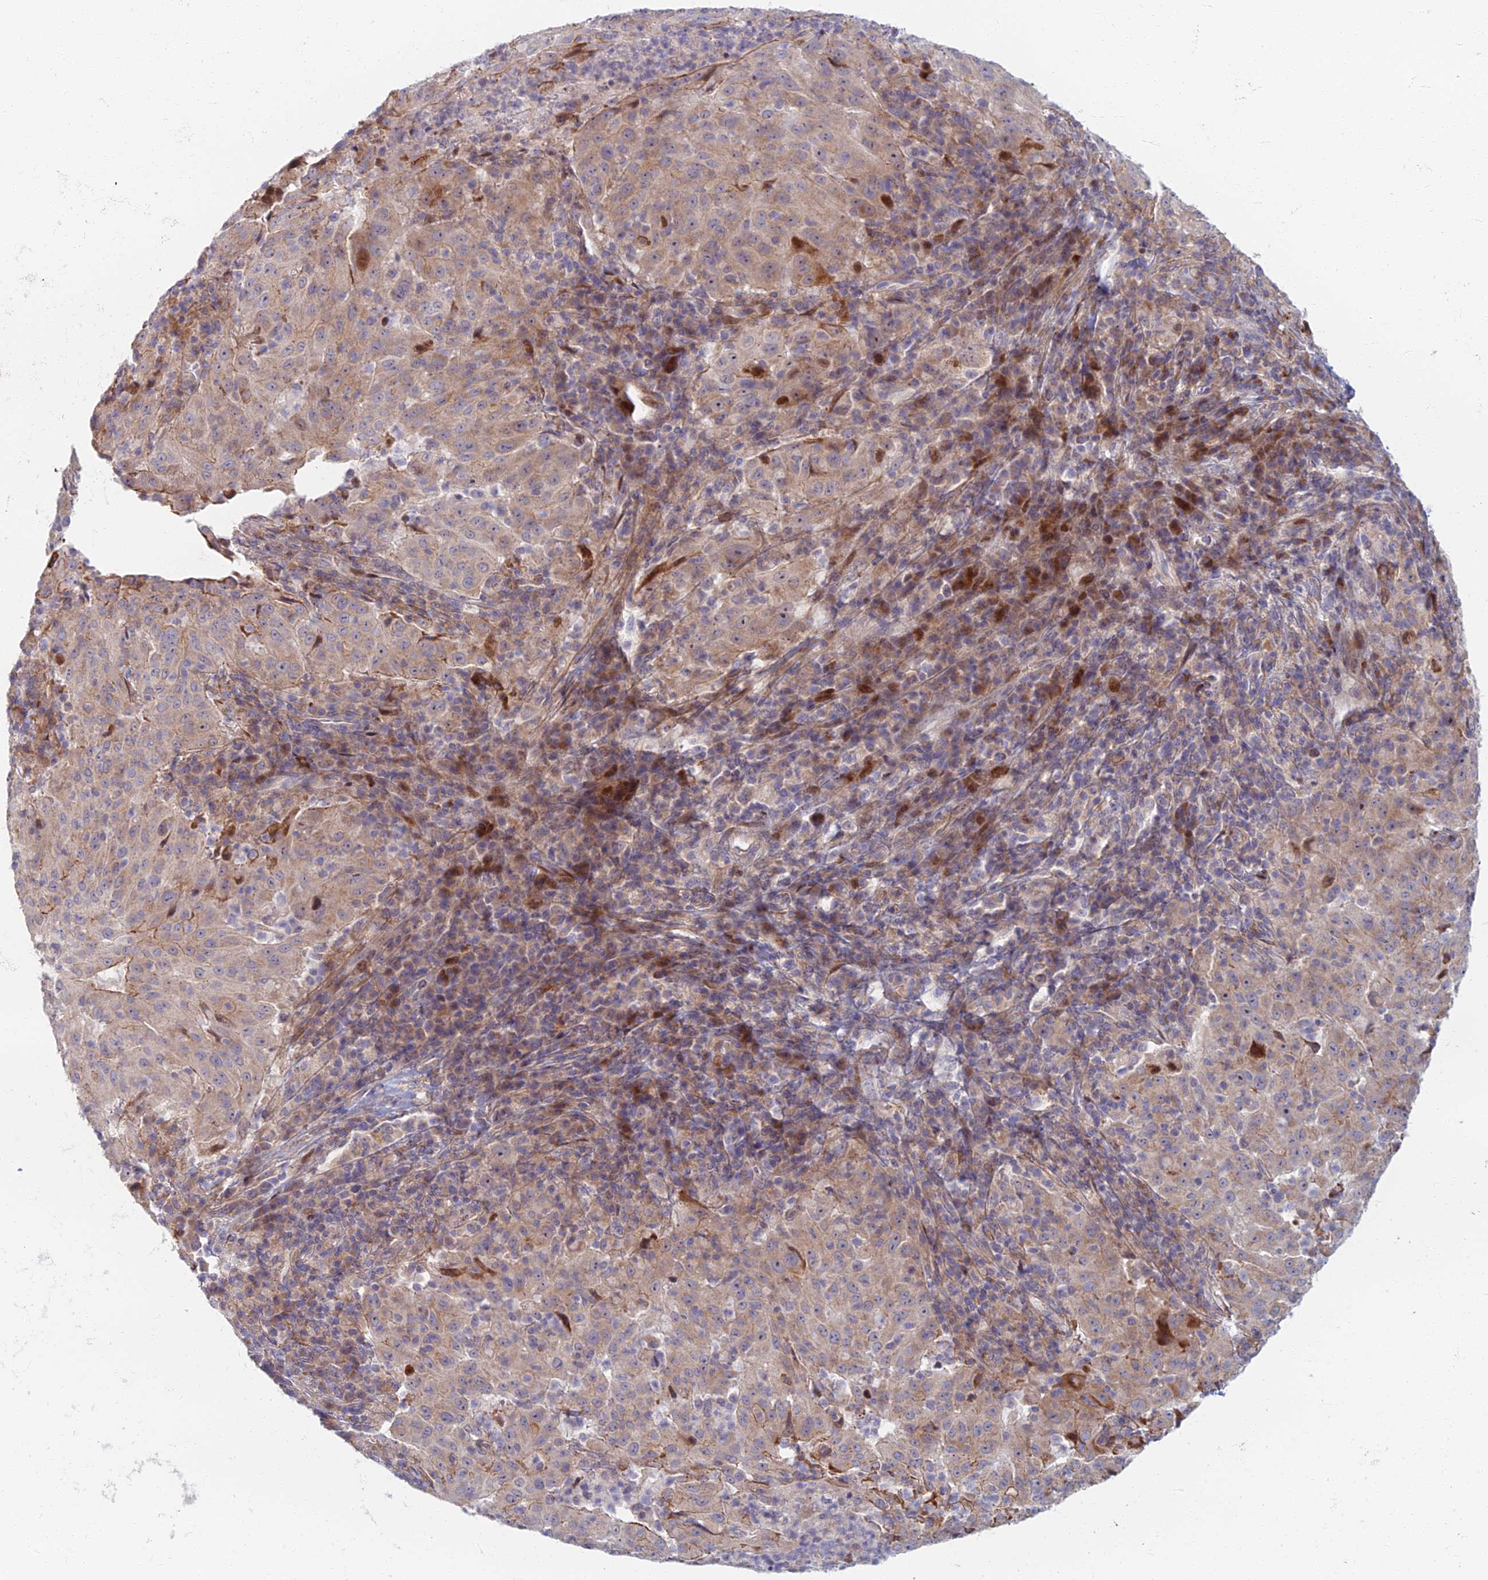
{"staining": {"intensity": "moderate", "quantity": ">75%", "location": "cytoplasmic/membranous"}, "tissue": "pancreatic cancer", "cell_type": "Tumor cells", "image_type": "cancer", "snomed": [{"axis": "morphology", "description": "Adenocarcinoma, NOS"}, {"axis": "topography", "description": "Pancreas"}], "caption": "A high-resolution image shows immunohistochemistry staining of pancreatic cancer (adenocarcinoma), which reveals moderate cytoplasmic/membranous positivity in approximately >75% of tumor cells. Nuclei are stained in blue.", "gene": "C15orf40", "patient": {"sex": "male", "age": 63}}